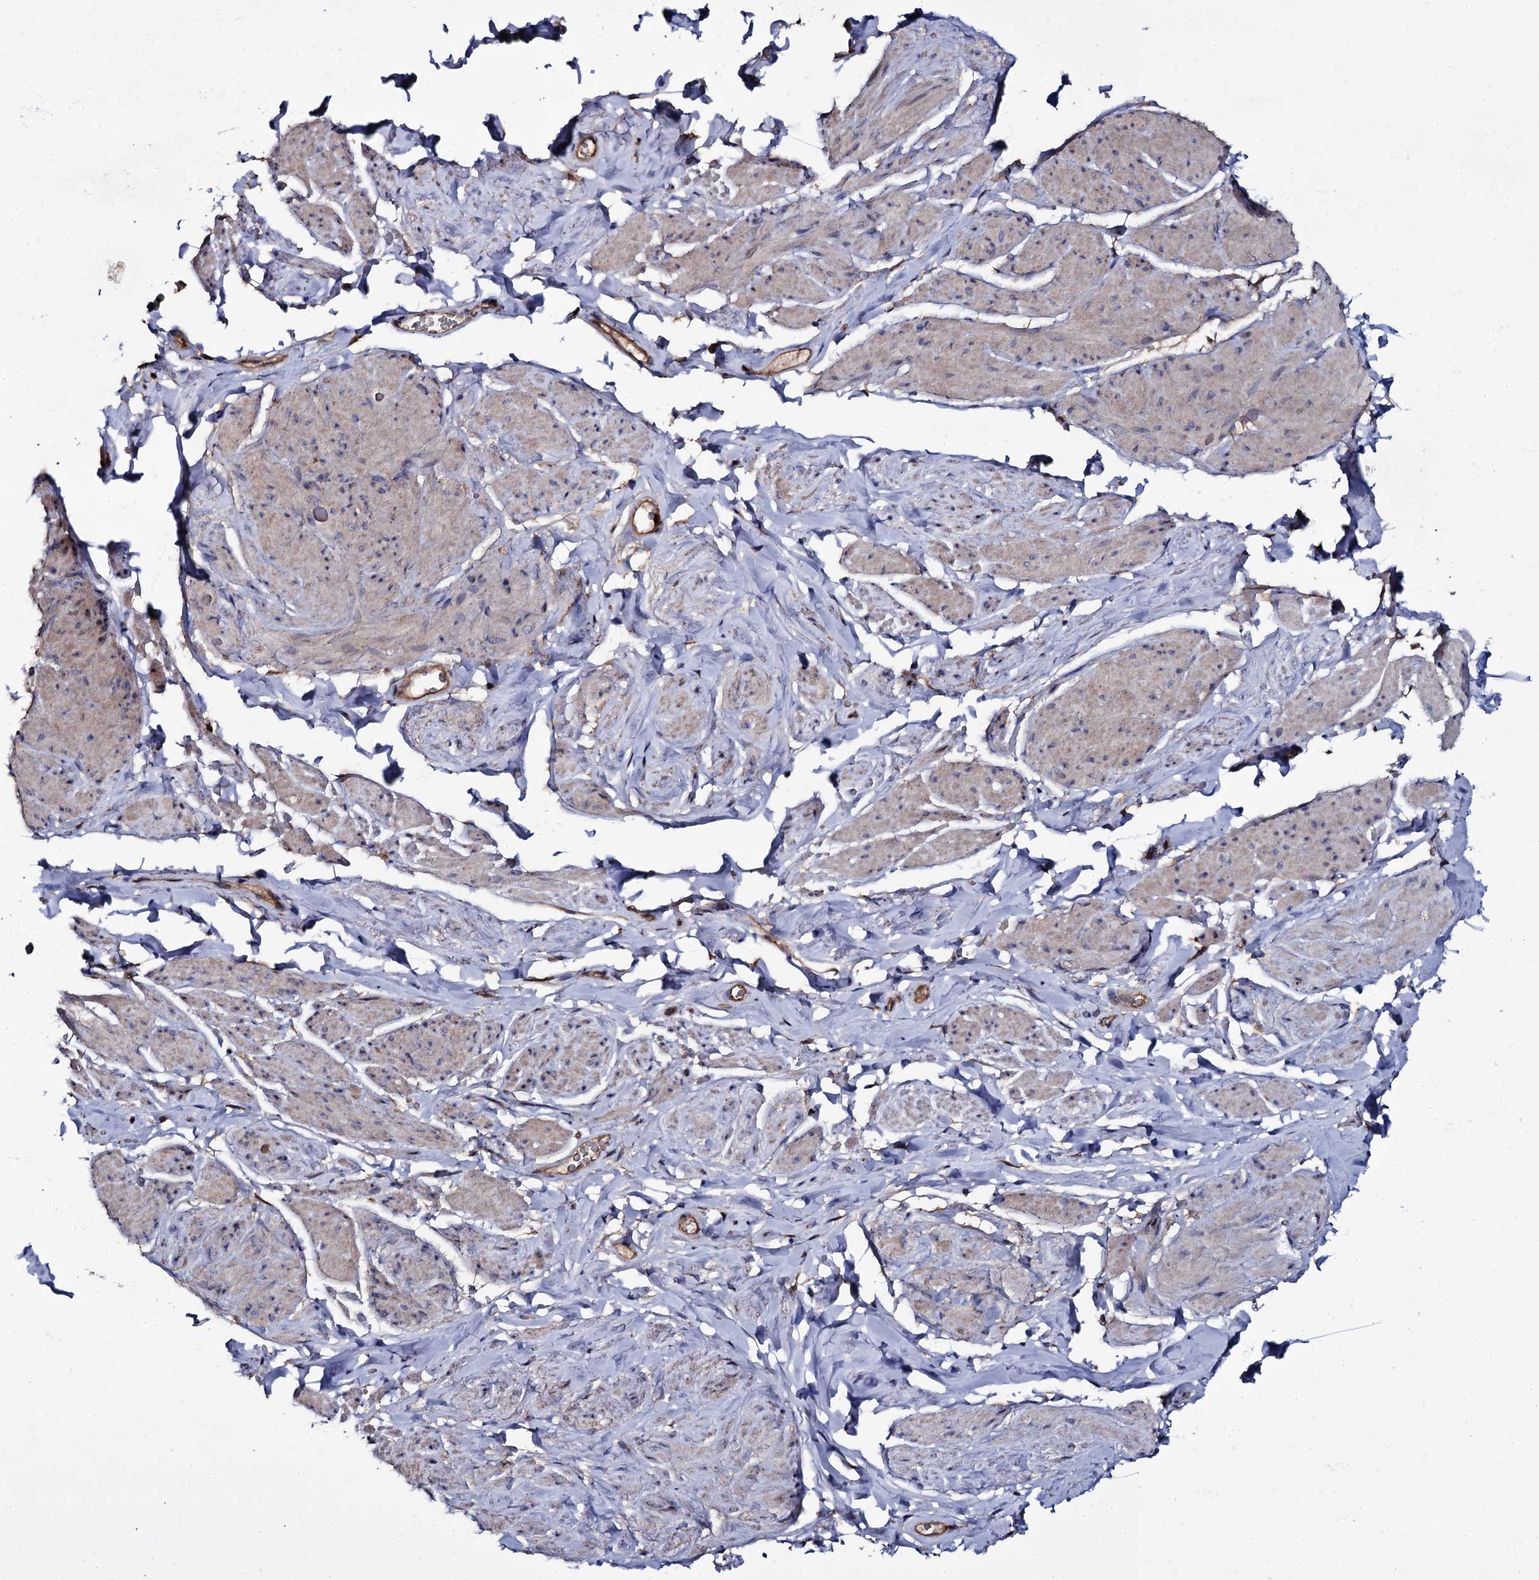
{"staining": {"intensity": "weak", "quantity": "25%-75%", "location": "cytoplasmic/membranous"}, "tissue": "smooth muscle", "cell_type": "Smooth muscle cells", "image_type": "normal", "snomed": [{"axis": "morphology", "description": "Normal tissue, NOS"}, {"axis": "topography", "description": "Smooth muscle"}, {"axis": "topography", "description": "Peripheral nerve tissue"}], "caption": "A brown stain highlights weak cytoplasmic/membranous expression of a protein in smooth muscle cells of unremarkable human smooth muscle. The protein of interest is stained brown, and the nuclei are stained in blue (DAB IHC with brightfield microscopy, high magnification).", "gene": "TTC23", "patient": {"sex": "male", "age": 69}}